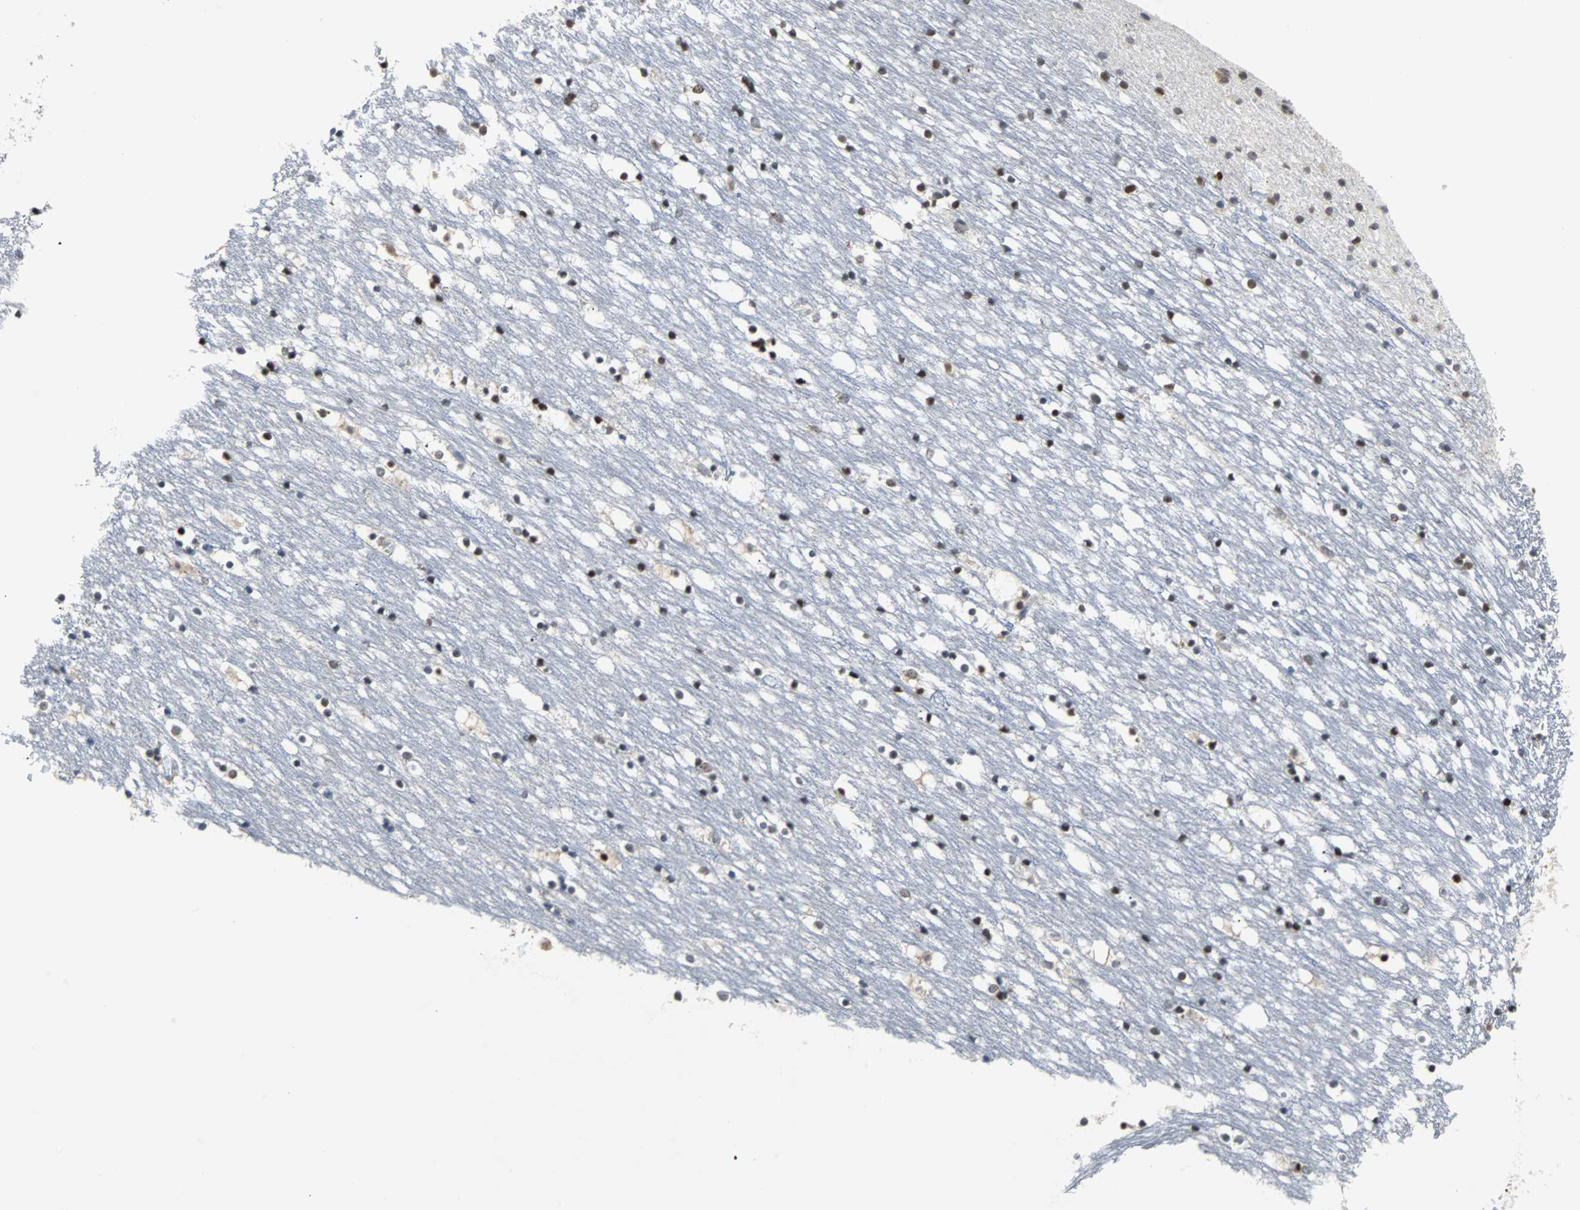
{"staining": {"intensity": "moderate", "quantity": "25%-75%", "location": "cytoplasmic/membranous,nuclear"}, "tissue": "caudate", "cell_type": "Glial cells", "image_type": "normal", "snomed": [{"axis": "morphology", "description": "Normal tissue, NOS"}, {"axis": "topography", "description": "Lateral ventricle wall"}], "caption": "A micrograph of caudate stained for a protein reveals moderate cytoplasmic/membranous,nuclear brown staining in glial cells. The protein is stained brown, and the nuclei are stained in blue (DAB IHC with brightfield microscopy, high magnification).", "gene": "HLX", "patient": {"sex": "male", "age": 45}}